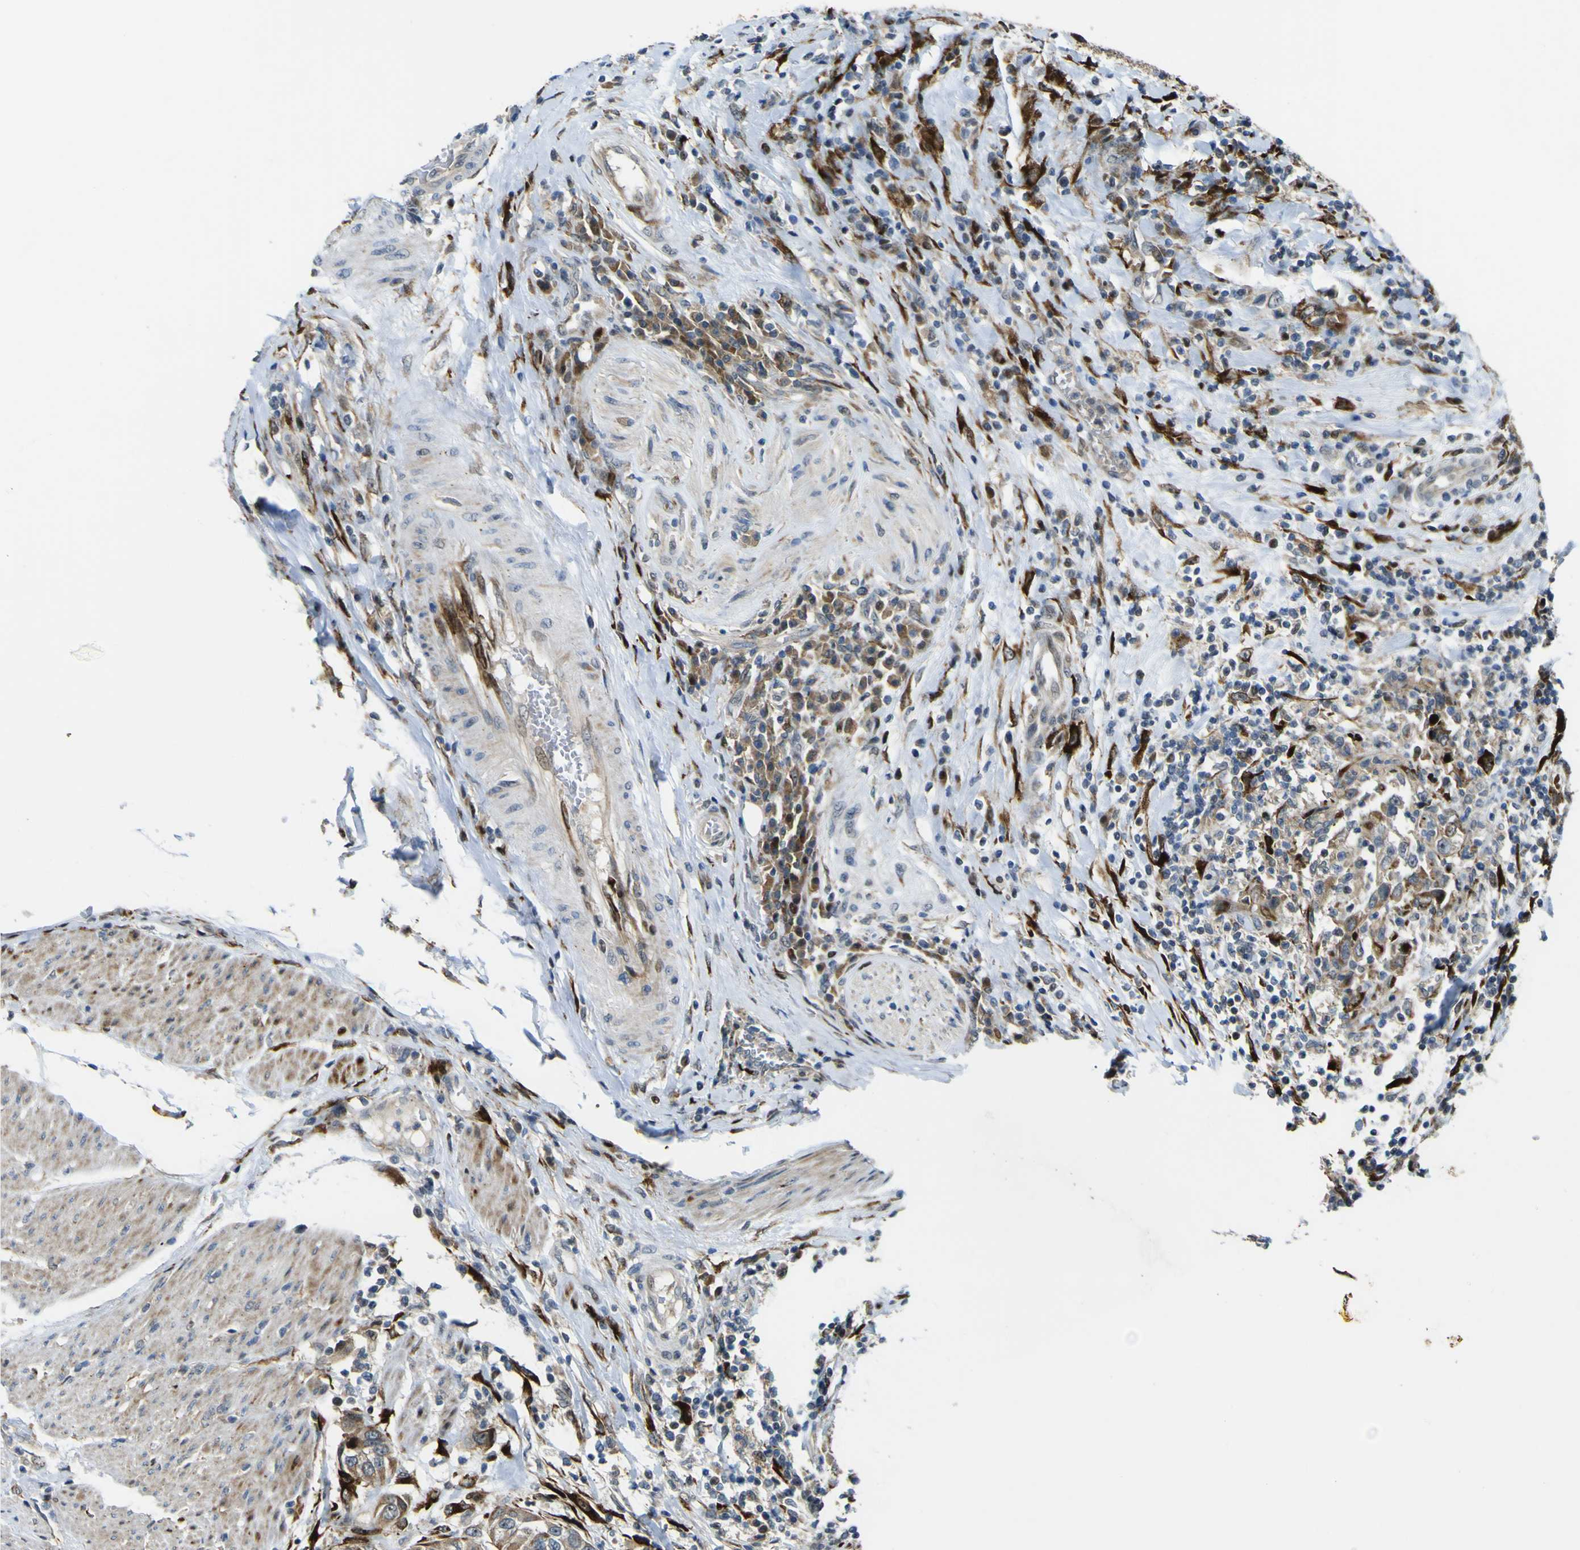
{"staining": {"intensity": "moderate", "quantity": ">75%", "location": "cytoplasmic/membranous"}, "tissue": "urothelial cancer", "cell_type": "Tumor cells", "image_type": "cancer", "snomed": [{"axis": "morphology", "description": "Urothelial carcinoma, High grade"}, {"axis": "topography", "description": "Urinary bladder"}], "caption": "The image demonstrates a brown stain indicating the presence of a protein in the cytoplasmic/membranous of tumor cells in urothelial cancer.", "gene": "LBHD1", "patient": {"sex": "female", "age": 80}}